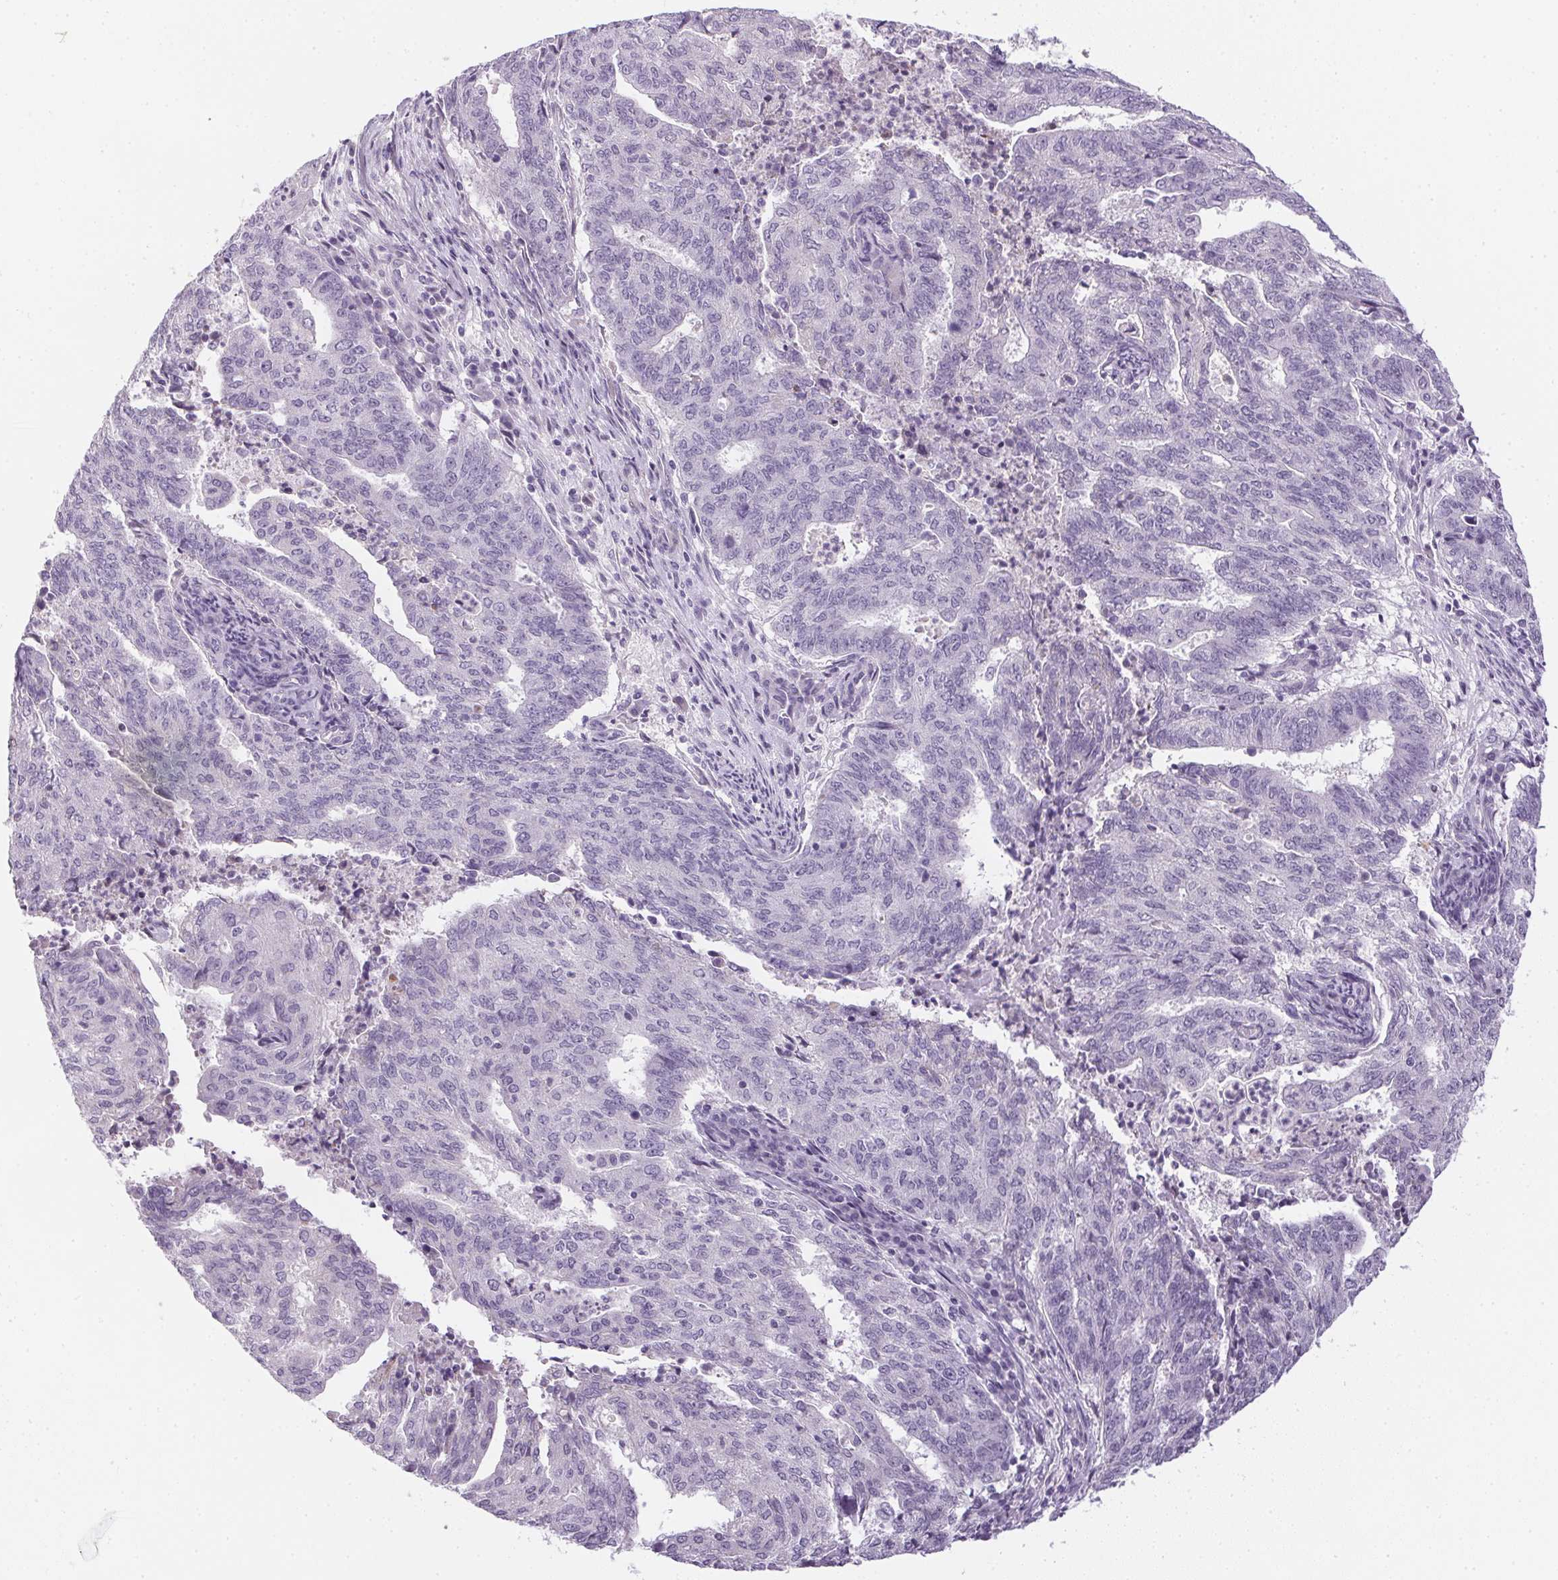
{"staining": {"intensity": "negative", "quantity": "none", "location": "none"}, "tissue": "endometrial cancer", "cell_type": "Tumor cells", "image_type": "cancer", "snomed": [{"axis": "morphology", "description": "Adenocarcinoma, NOS"}, {"axis": "topography", "description": "Endometrium"}], "caption": "Immunohistochemical staining of human endometrial adenocarcinoma demonstrates no significant expression in tumor cells.", "gene": "GSDMC", "patient": {"sex": "female", "age": 82}}